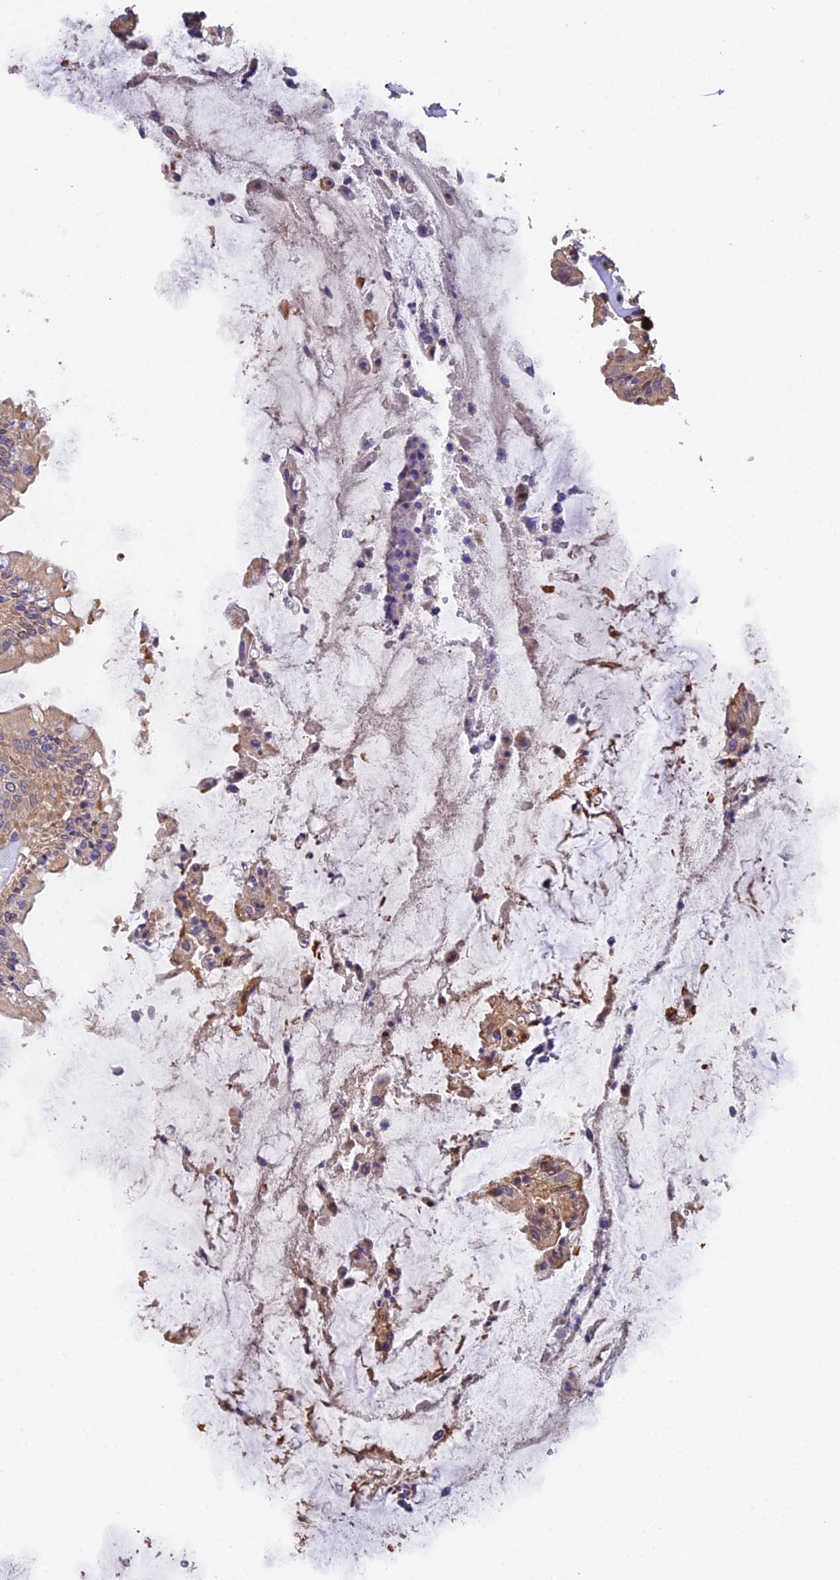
{"staining": {"intensity": "moderate", "quantity": ">75%", "location": "cytoplasmic/membranous"}, "tissue": "rectum", "cell_type": "Glandular cells", "image_type": "normal", "snomed": [{"axis": "morphology", "description": "Normal tissue, NOS"}, {"axis": "topography", "description": "Rectum"}], "caption": "Protein analysis of normal rectum exhibits moderate cytoplasmic/membranous staining in approximately >75% of glandular cells.", "gene": "RAB28", "patient": {"sex": "female", "age": 57}}